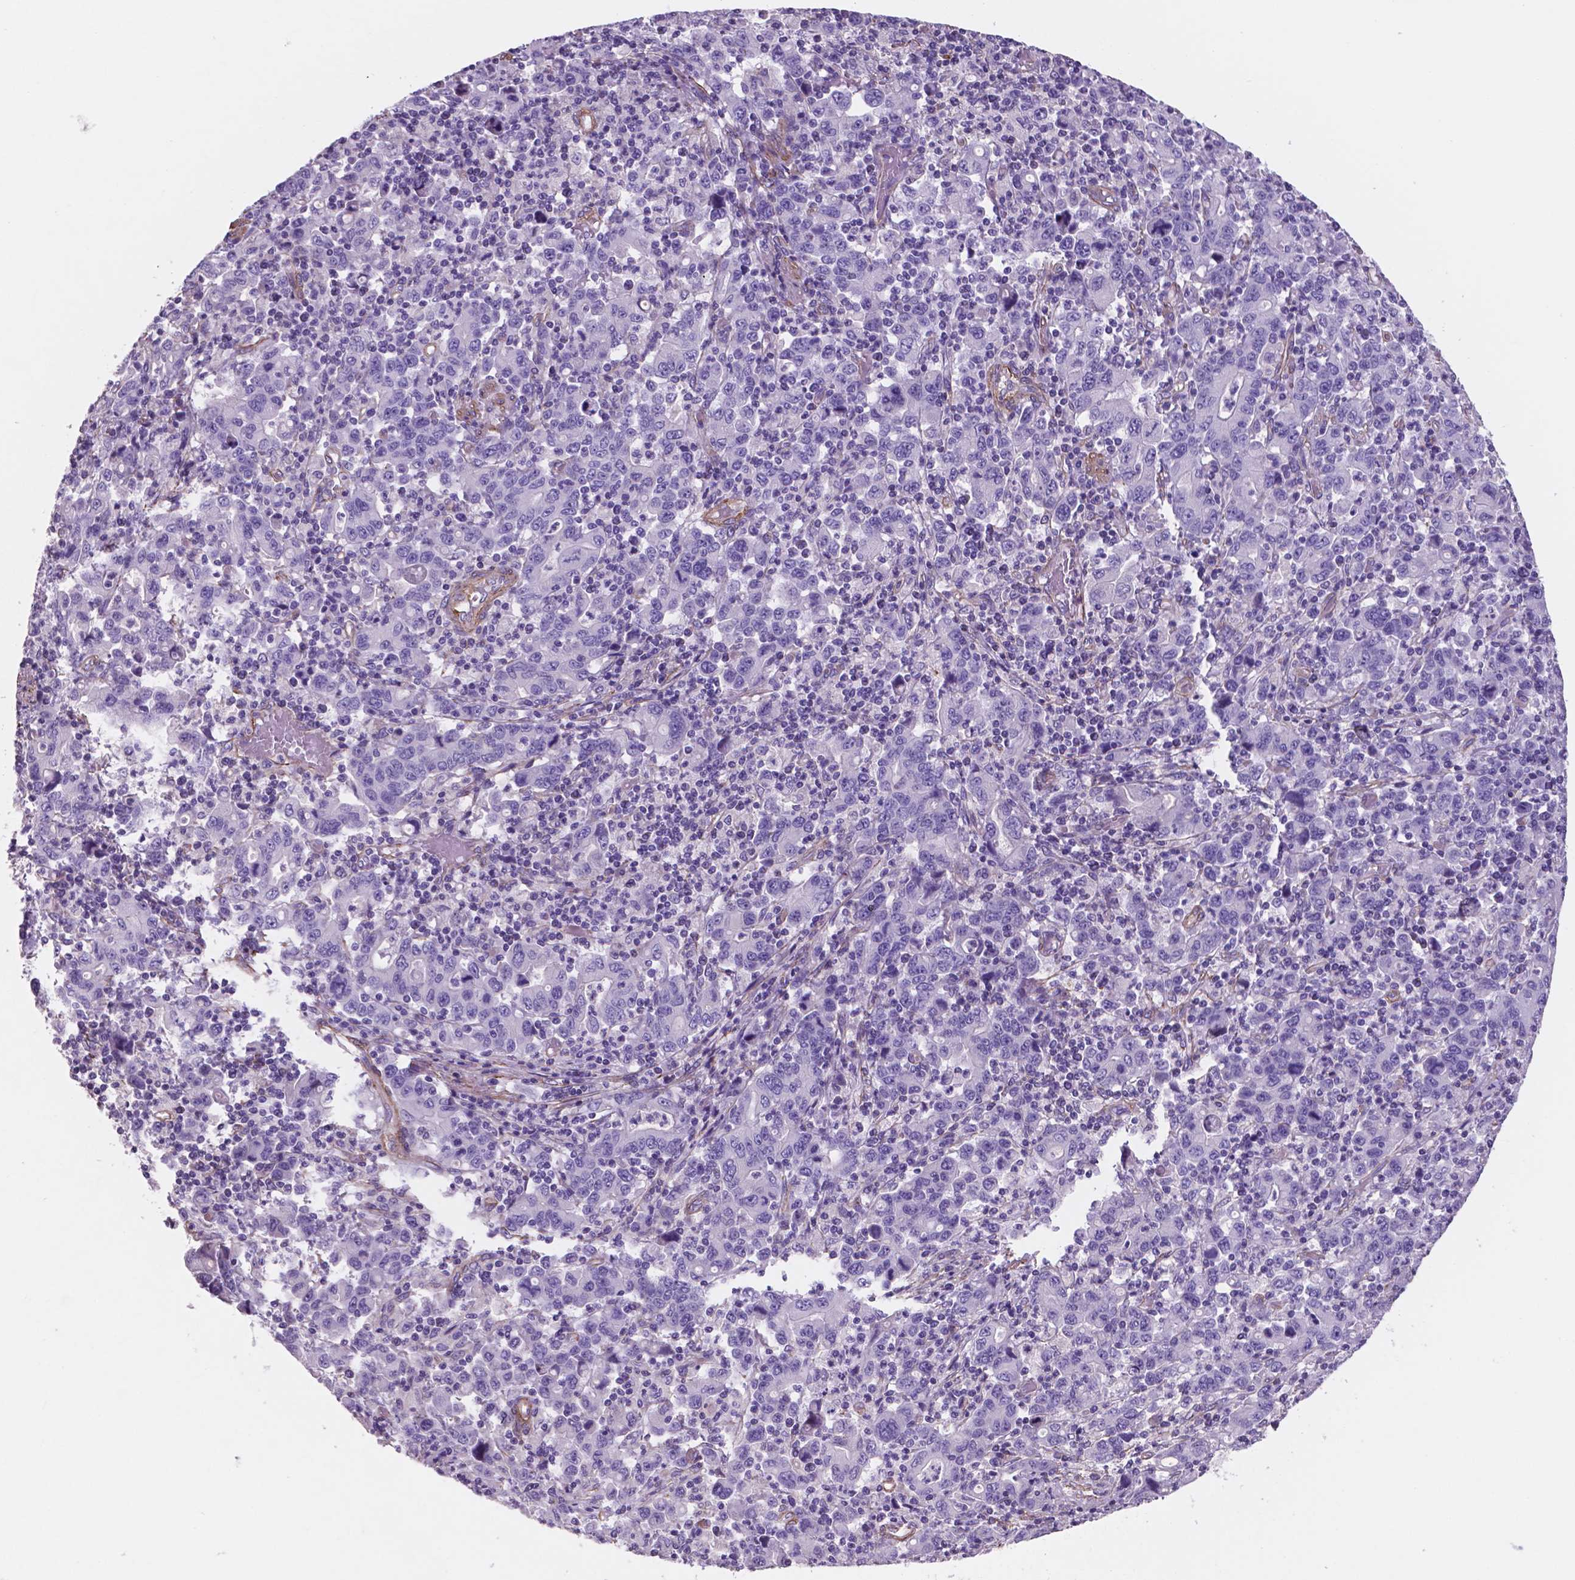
{"staining": {"intensity": "negative", "quantity": "none", "location": "none"}, "tissue": "stomach cancer", "cell_type": "Tumor cells", "image_type": "cancer", "snomed": [{"axis": "morphology", "description": "Adenocarcinoma, NOS"}, {"axis": "topography", "description": "Stomach, upper"}], "caption": "DAB (3,3'-diaminobenzidine) immunohistochemical staining of stomach cancer (adenocarcinoma) exhibits no significant staining in tumor cells.", "gene": "TOR2A", "patient": {"sex": "male", "age": 69}}